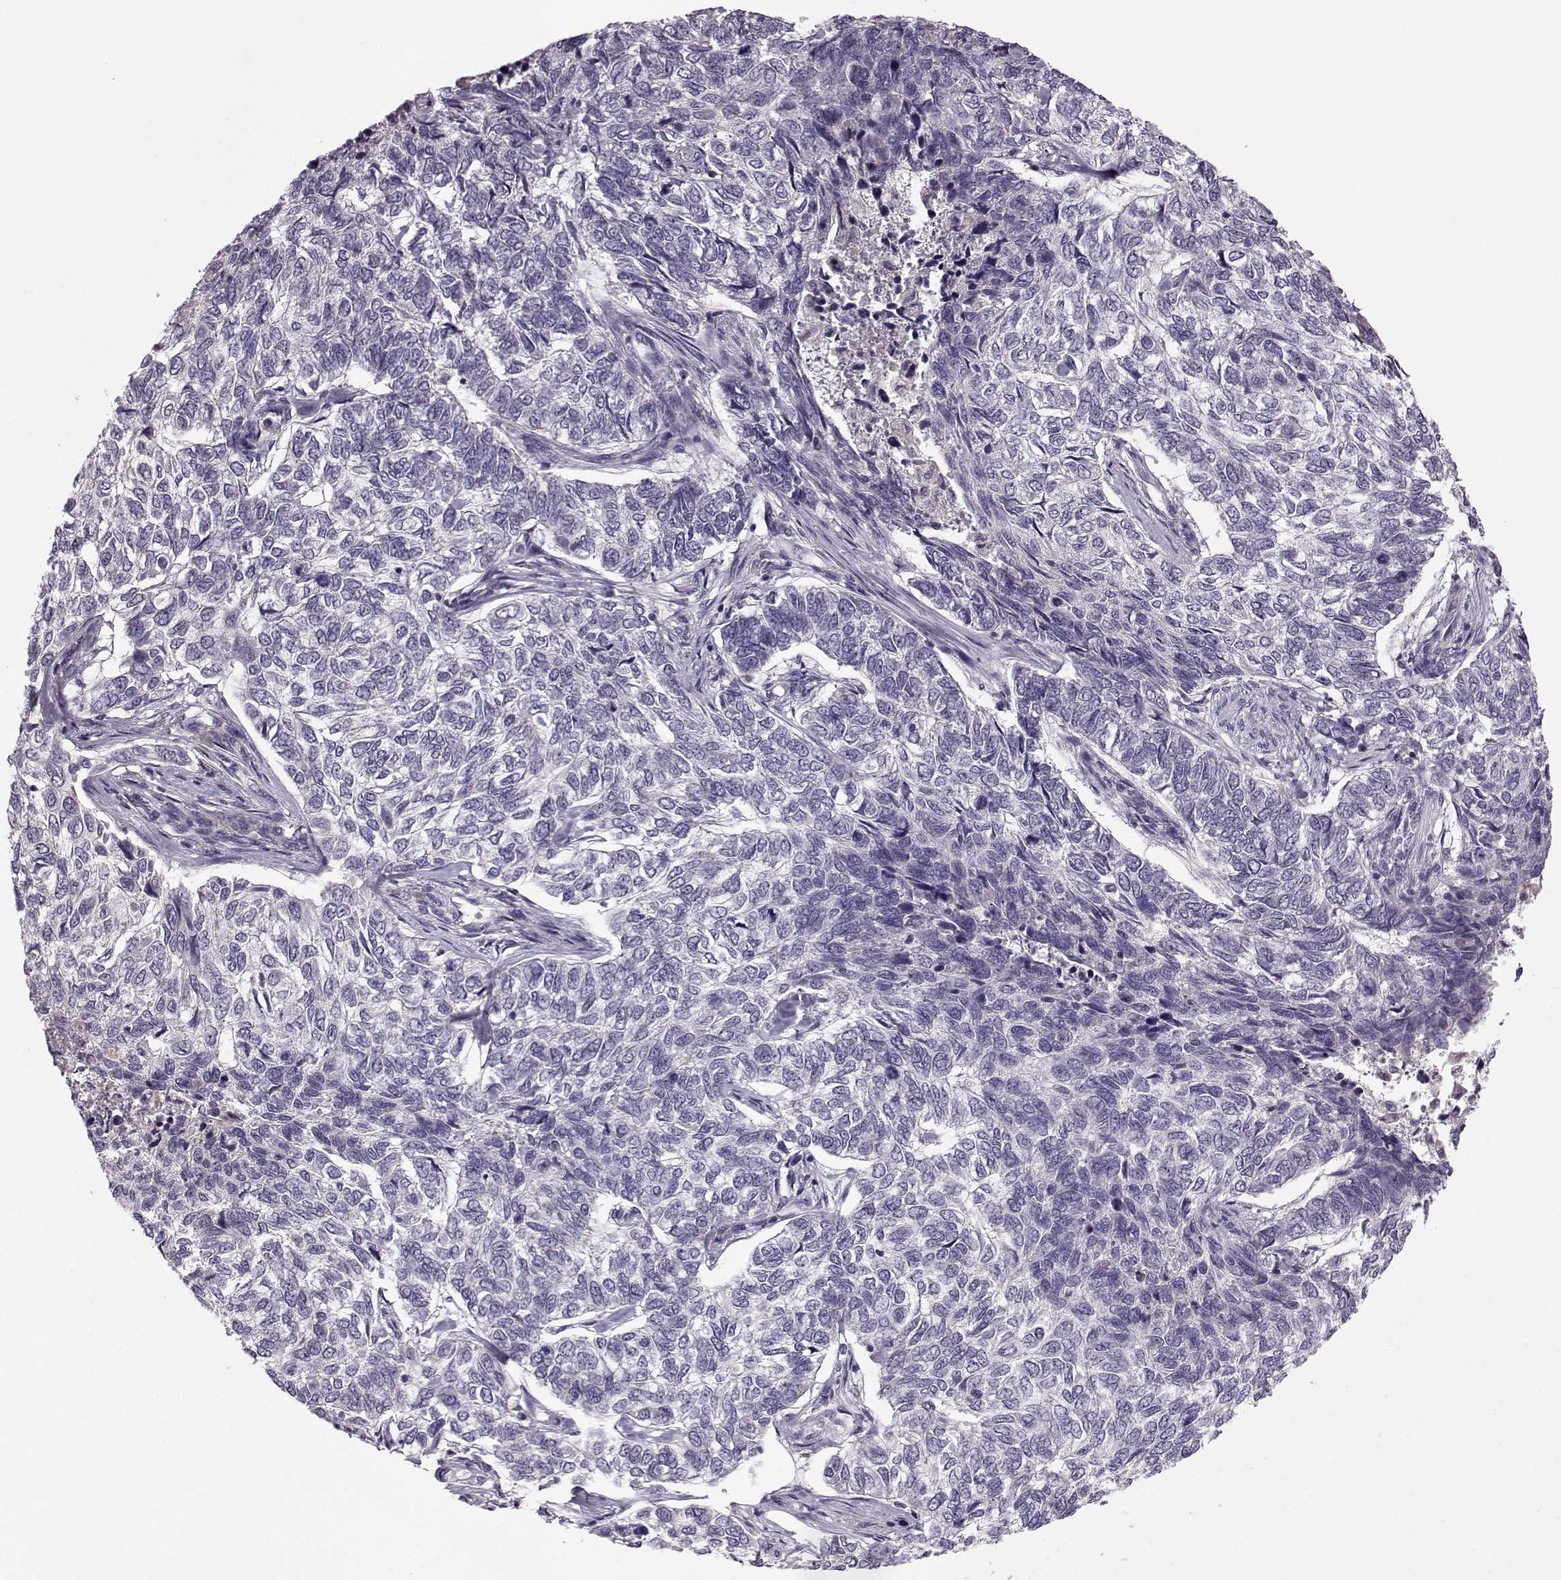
{"staining": {"intensity": "negative", "quantity": "none", "location": "none"}, "tissue": "skin cancer", "cell_type": "Tumor cells", "image_type": "cancer", "snomed": [{"axis": "morphology", "description": "Basal cell carcinoma"}, {"axis": "topography", "description": "Skin"}], "caption": "An image of human skin cancer (basal cell carcinoma) is negative for staining in tumor cells. The staining was performed using DAB (3,3'-diaminobenzidine) to visualize the protein expression in brown, while the nuclei were stained in blue with hematoxylin (Magnification: 20x).", "gene": "ACOT11", "patient": {"sex": "female", "age": 65}}